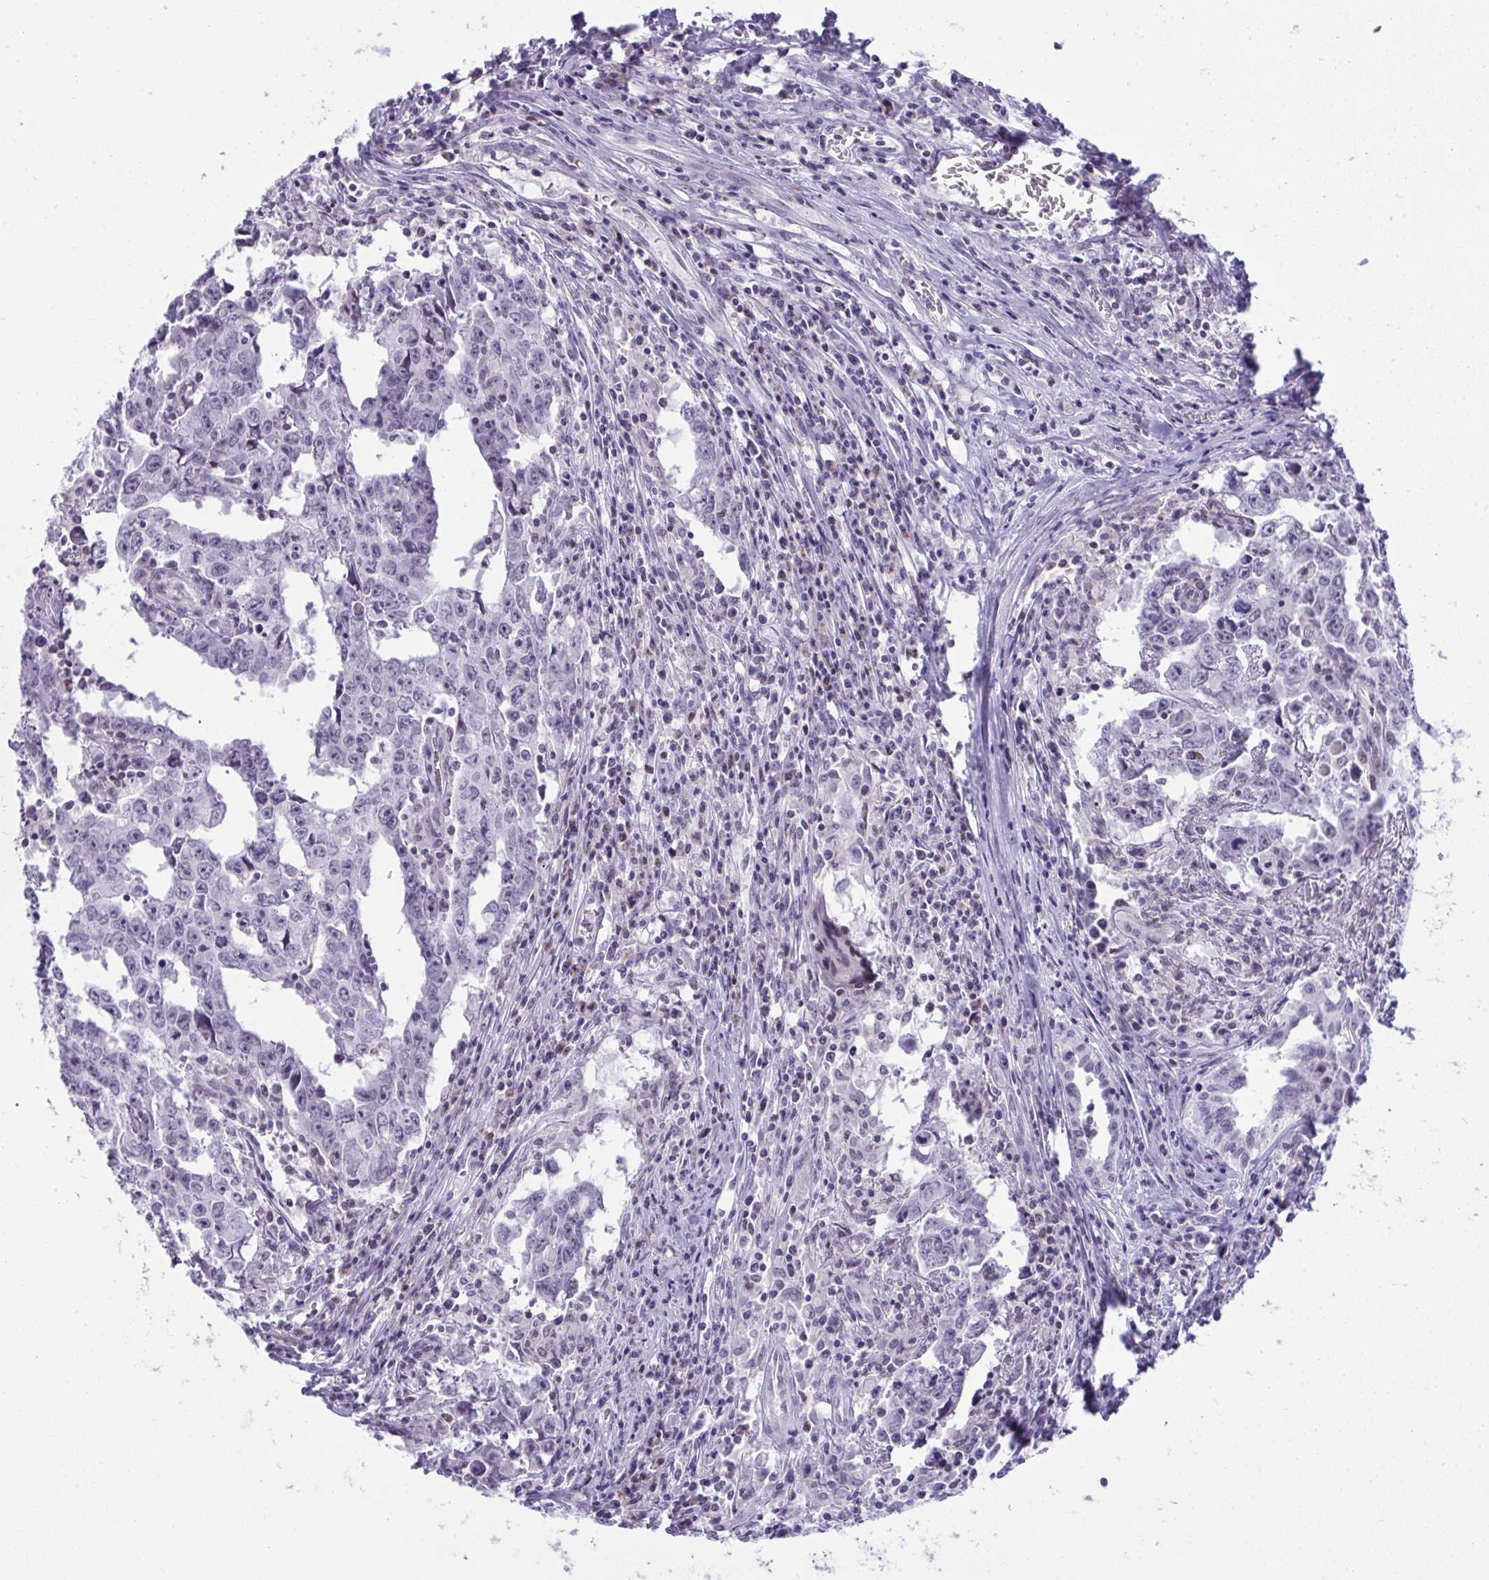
{"staining": {"intensity": "negative", "quantity": "none", "location": "none"}, "tissue": "testis cancer", "cell_type": "Tumor cells", "image_type": "cancer", "snomed": [{"axis": "morphology", "description": "Carcinoma, Embryonal, NOS"}, {"axis": "topography", "description": "Testis"}], "caption": "DAB (3,3'-diaminobenzidine) immunohistochemical staining of testis cancer (embryonal carcinoma) demonstrates no significant staining in tumor cells.", "gene": "PLA2G12B", "patient": {"sex": "male", "age": 22}}